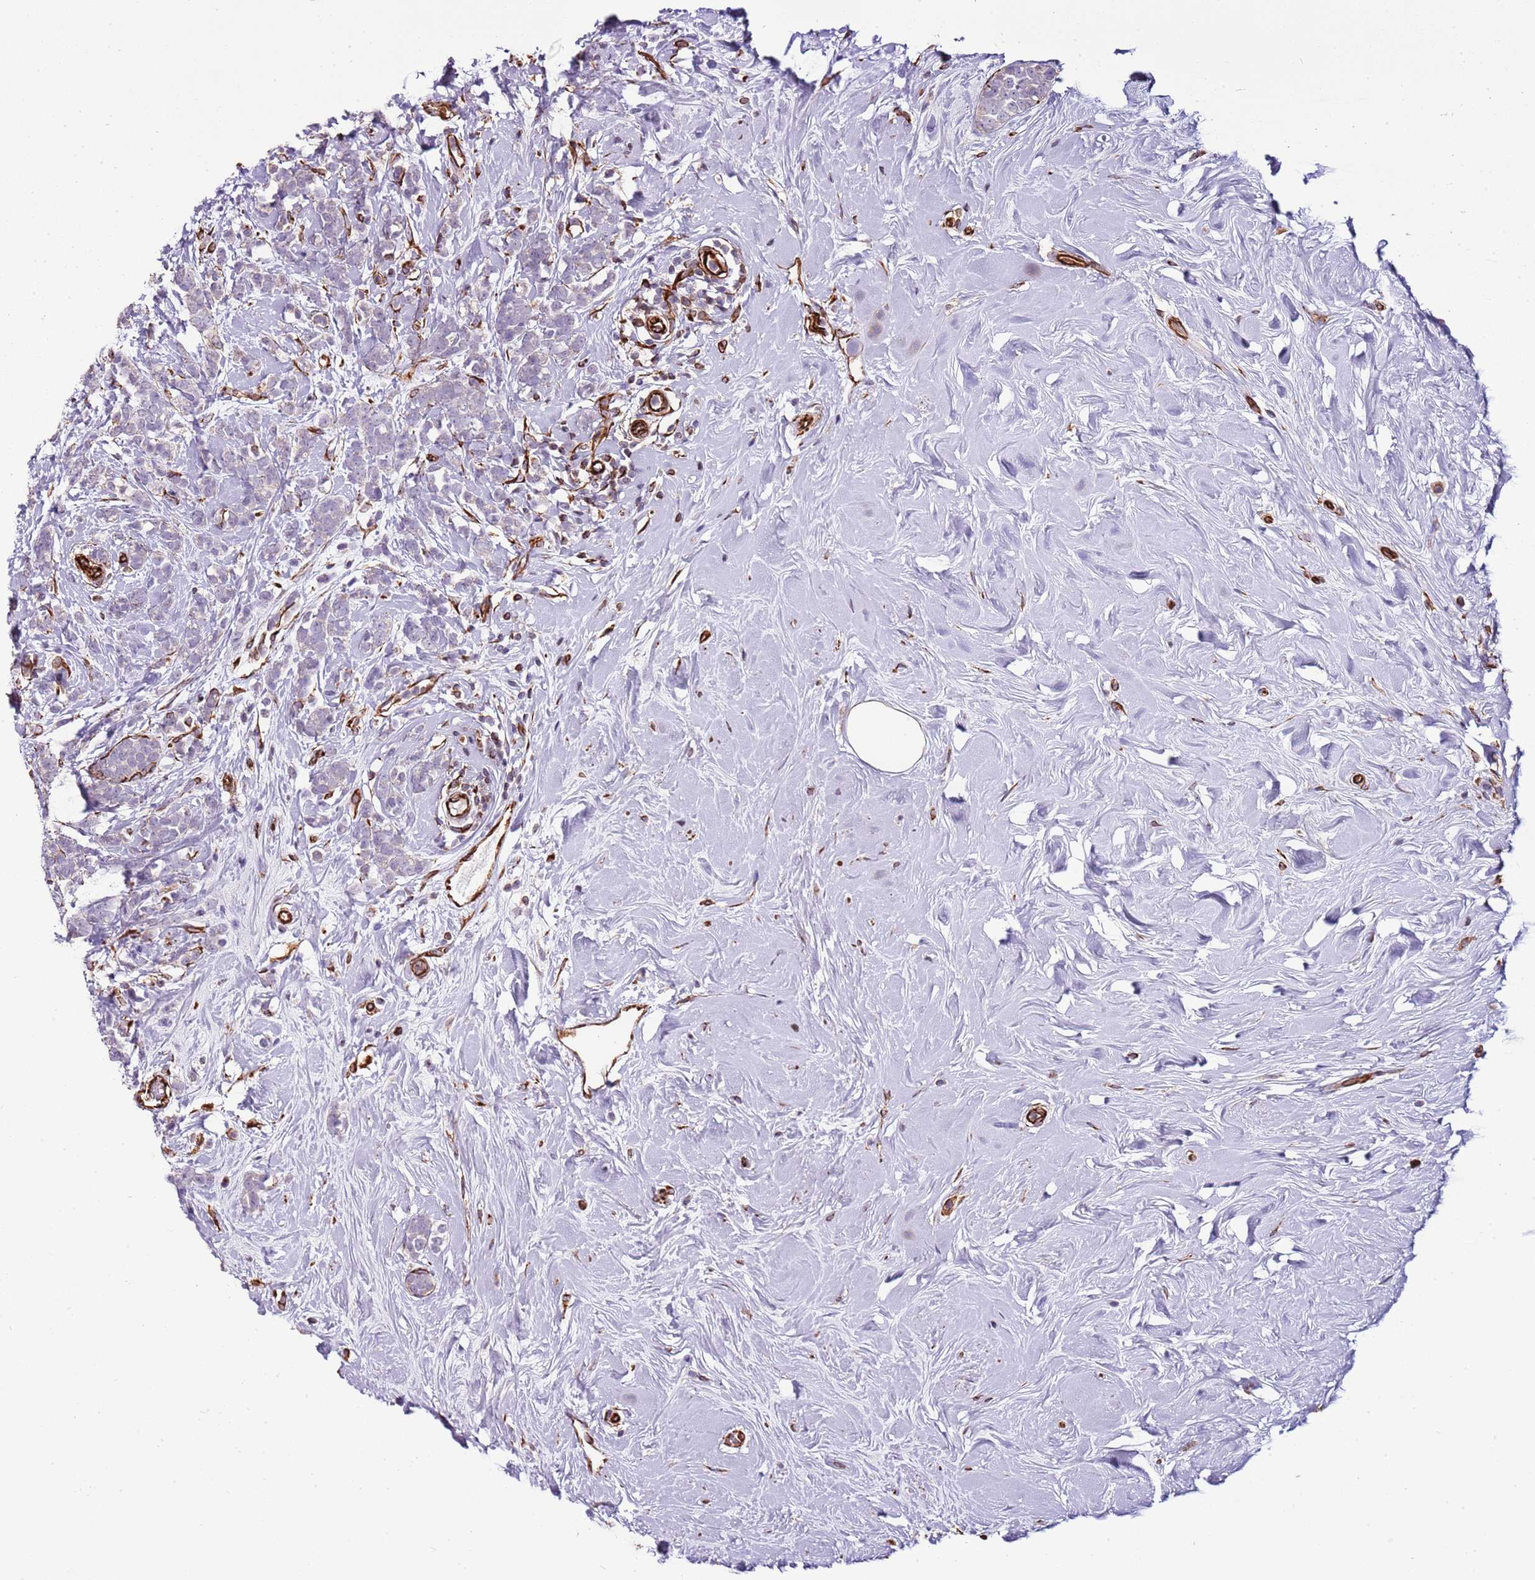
{"staining": {"intensity": "negative", "quantity": "none", "location": "none"}, "tissue": "breast cancer", "cell_type": "Tumor cells", "image_type": "cancer", "snomed": [{"axis": "morphology", "description": "Lobular carcinoma"}, {"axis": "topography", "description": "Breast"}], "caption": "Immunohistochemical staining of human breast lobular carcinoma reveals no significant positivity in tumor cells. (DAB immunohistochemistry visualized using brightfield microscopy, high magnification).", "gene": "ZNF786", "patient": {"sex": "female", "age": 58}}